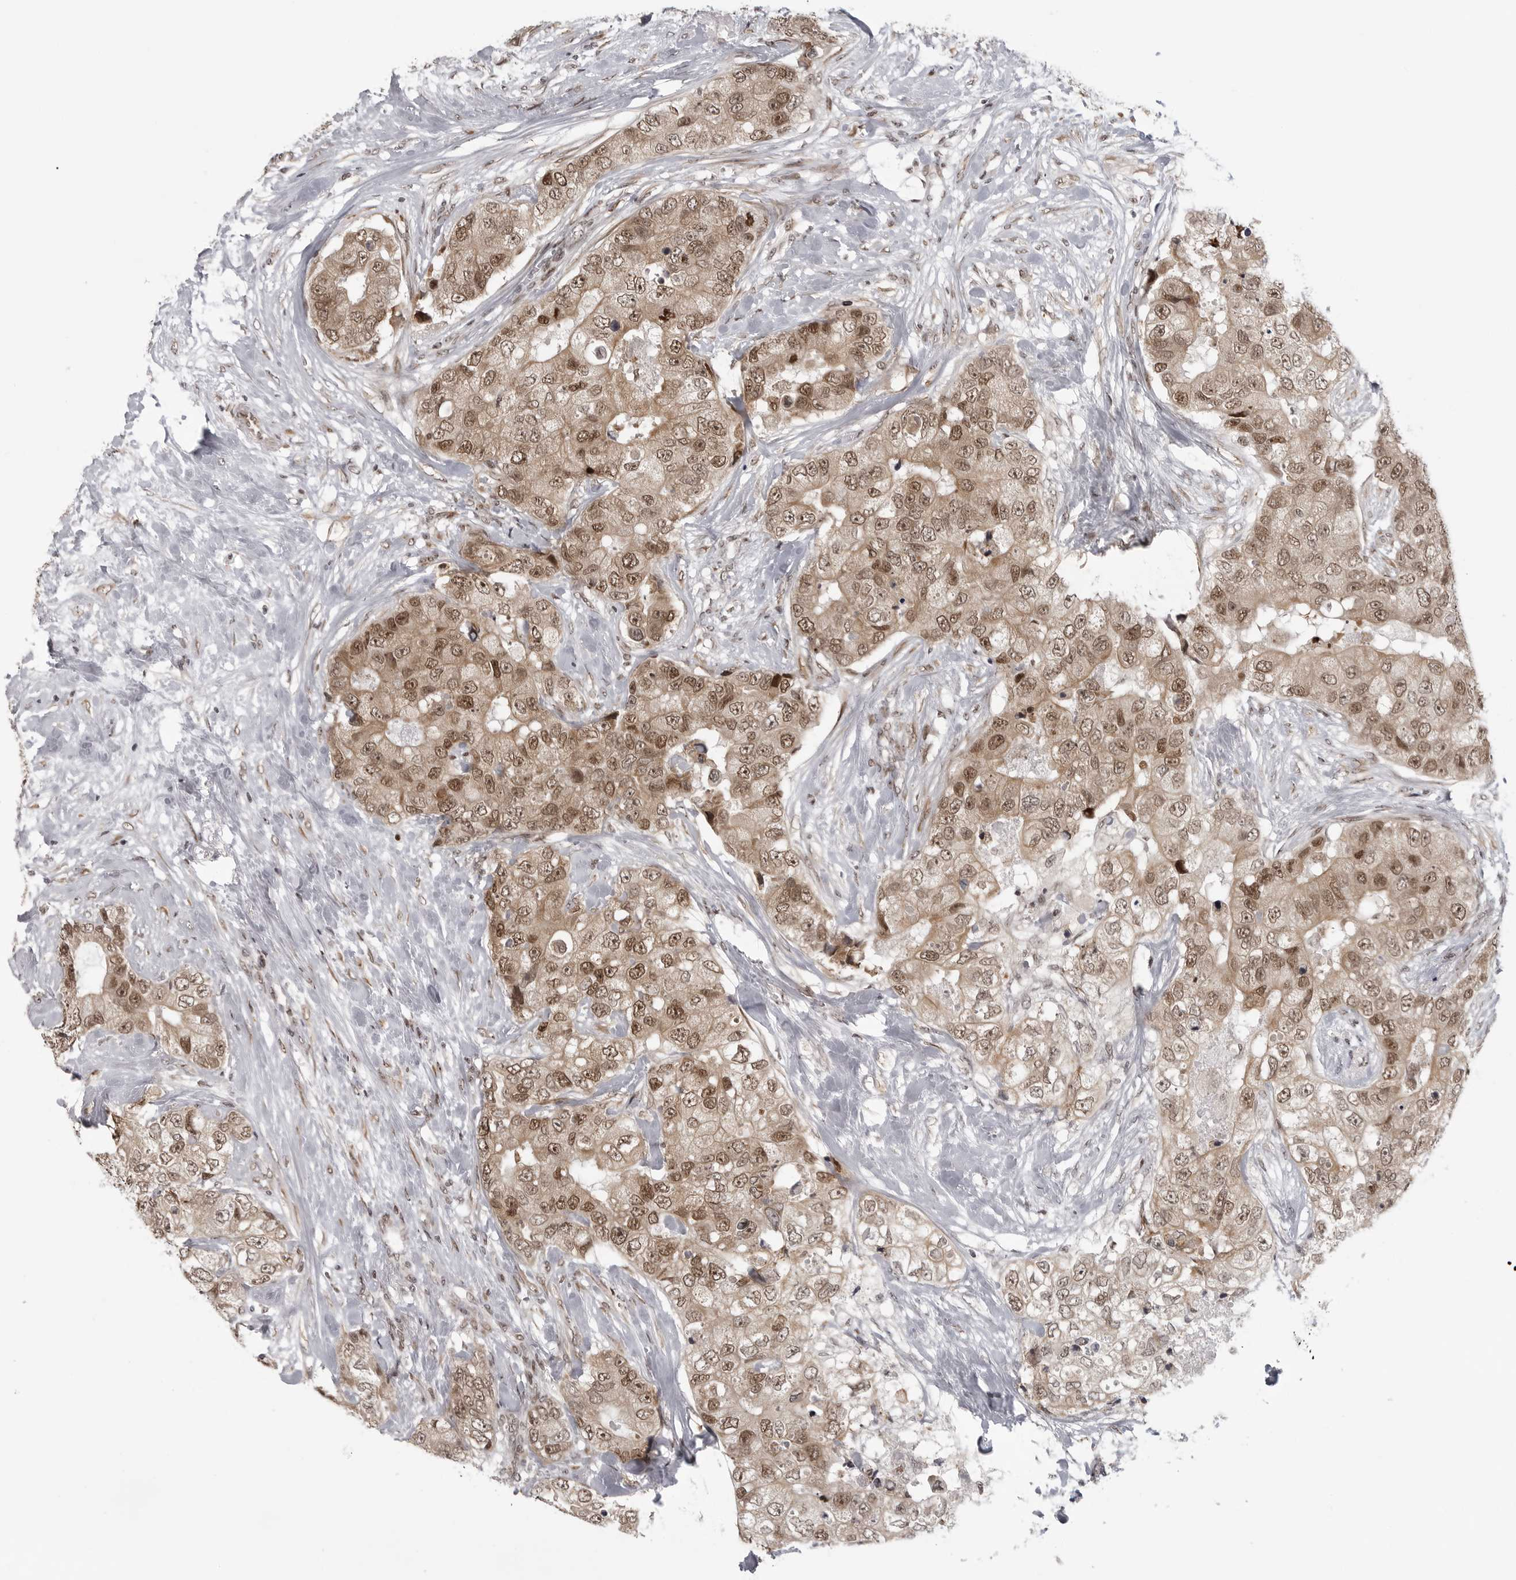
{"staining": {"intensity": "moderate", "quantity": ">75%", "location": "cytoplasmic/membranous,nuclear"}, "tissue": "breast cancer", "cell_type": "Tumor cells", "image_type": "cancer", "snomed": [{"axis": "morphology", "description": "Duct carcinoma"}, {"axis": "topography", "description": "Breast"}], "caption": "Breast cancer stained for a protein demonstrates moderate cytoplasmic/membranous and nuclear positivity in tumor cells. The protein is stained brown, and the nuclei are stained in blue (DAB IHC with brightfield microscopy, high magnification).", "gene": "PRDM10", "patient": {"sex": "female", "age": 62}}